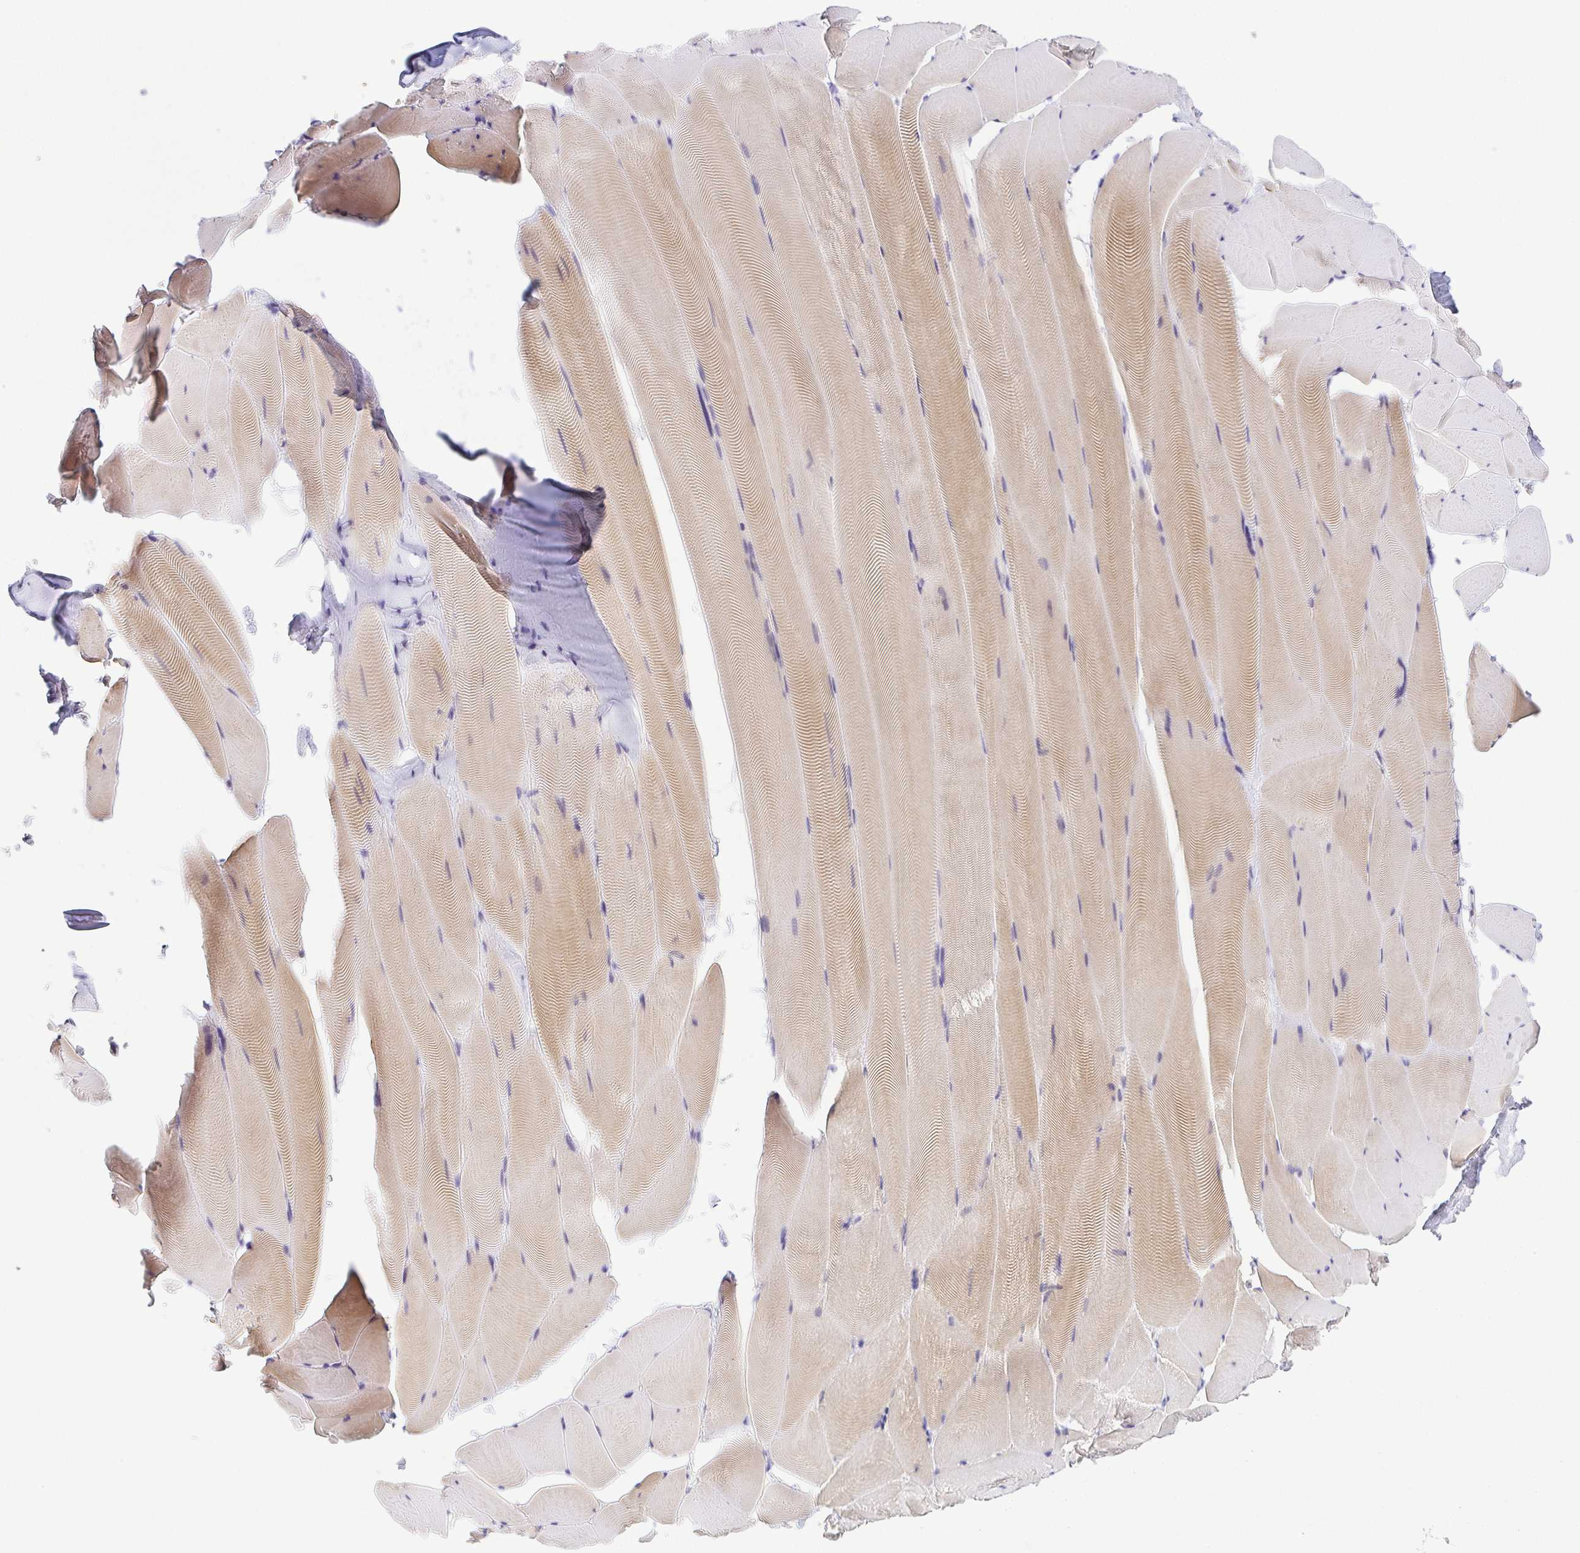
{"staining": {"intensity": "weak", "quantity": "25%-75%", "location": "cytoplasmic/membranous"}, "tissue": "skeletal muscle", "cell_type": "Myocytes", "image_type": "normal", "snomed": [{"axis": "morphology", "description": "Normal tissue, NOS"}, {"axis": "topography", "description": "Skeletal muscle"}], "caption": "Immunohistochemical staining of benign human skeletal muscle shows weak cytoplasmic/membranous protein staining in approximately 25%-75% of myocytes. (DAB (3,3'-diaminobenzidine) IHC, brown staining for protein, blue staining for nuclei).", "gene": "BCL2L1", "patient": {"sex": "female", "age": 64}}